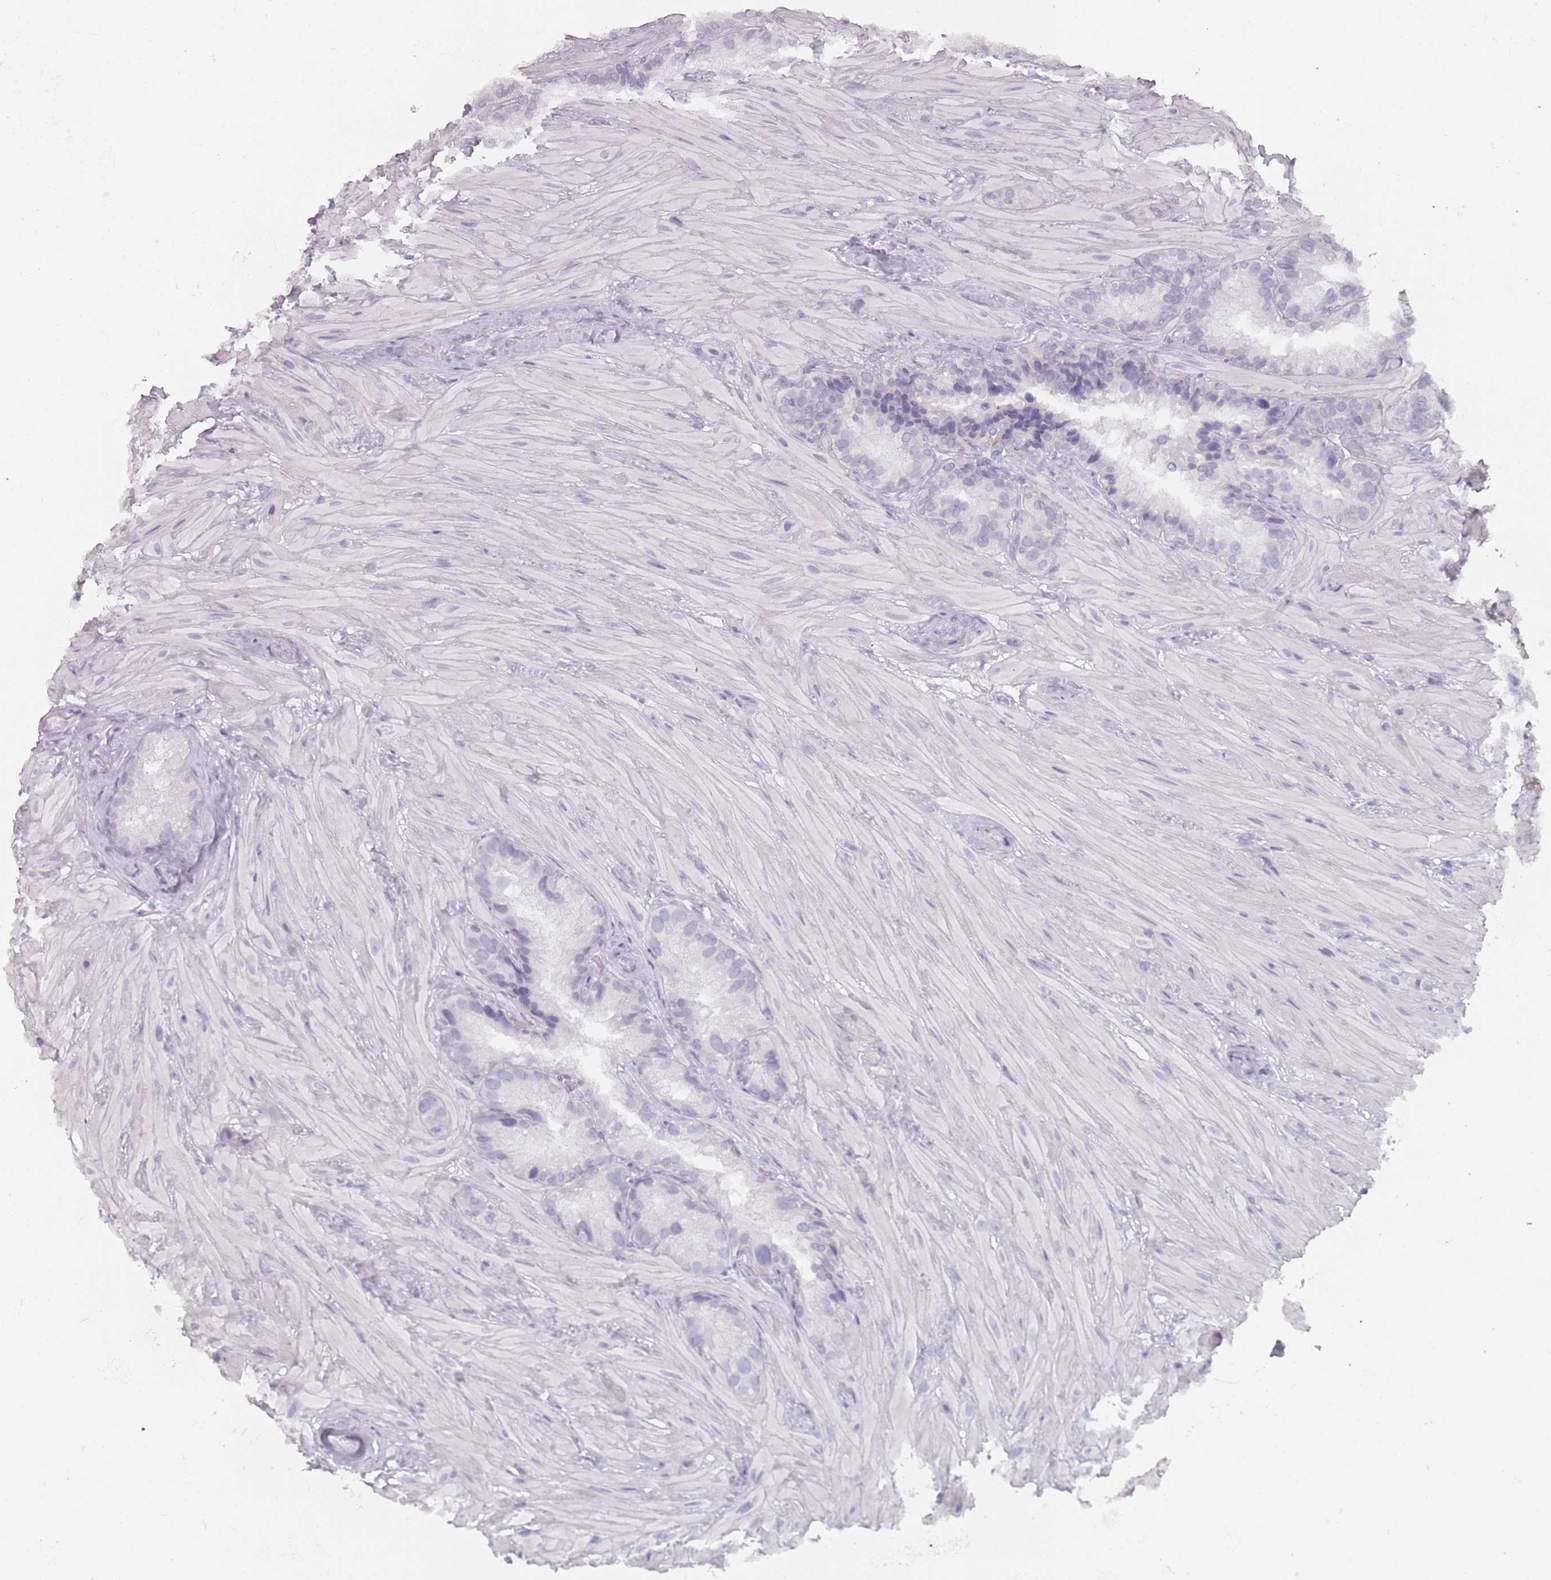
{"staining": {"intensity": "negative", "quantity": "none", "location": "none"}, "tissue": "seminal vesicle", "cell_type": "Glandular cells", "image_type": "normal", "snomed": [{"axis": "morphology", "description": "Normal tissue, NOS"}, {"axis": "topography", "description": "Prostate"}, {"axis": "topography", "description": "Seminal veicle"}], "caption": "Glandular cells show no significant staining in unremarkable seminal vesicle.", "gene": "ZNF584", "patient": {"sex": "male", "age": 68}}